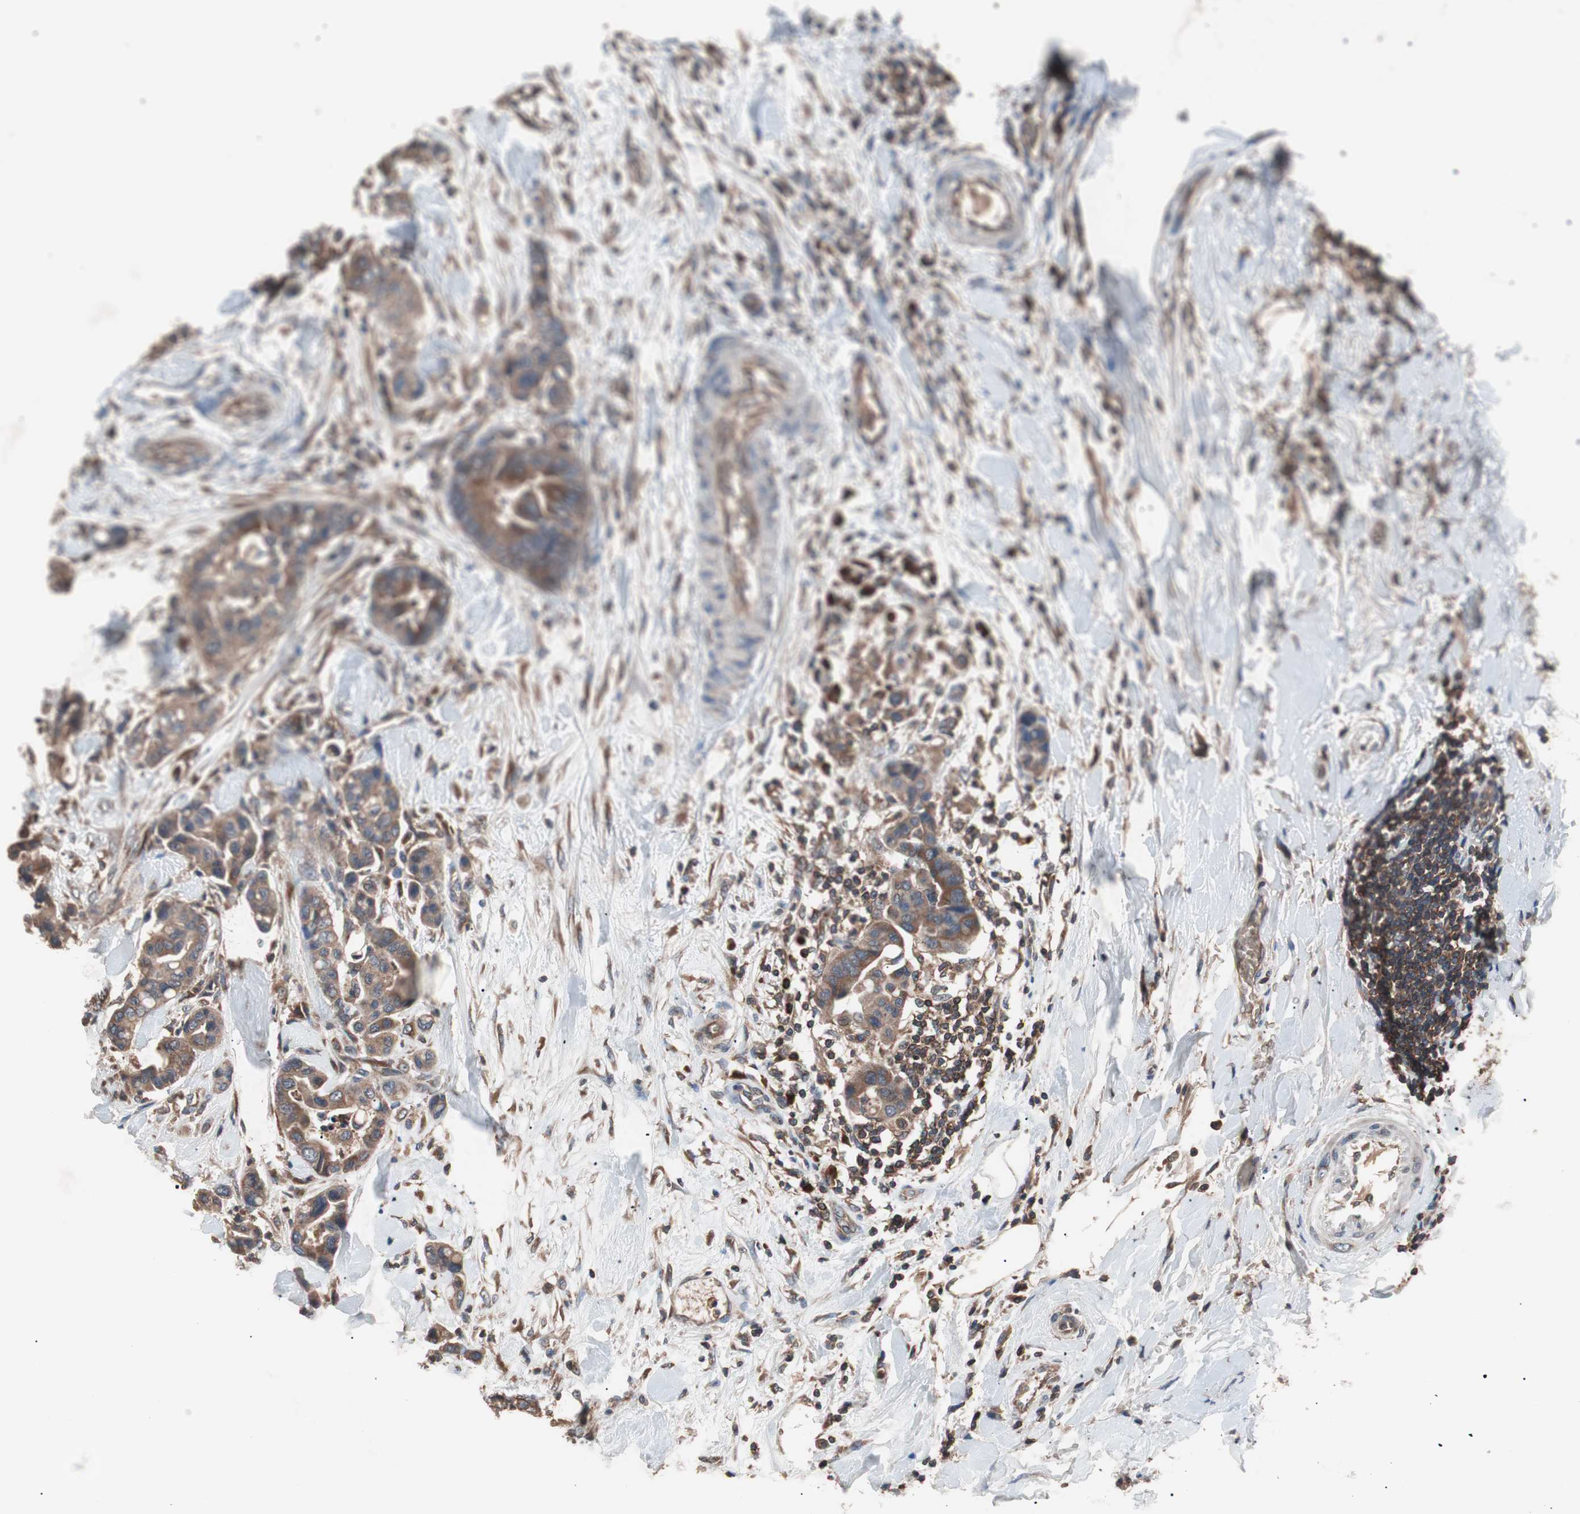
{"staining": {"intensity": "moderate", "quantity": ">75%", "location": "cytoplasmic/membranous"}, "tissue": "colorectal cancer", "cell_type": "Tumor cells", "image_type": "cancer", "snomed": [{"axis": "morphology", "description": "Normal tissue, NOS"}, {"axis": "morphology", "description": "Adenocarcinoma, NOS"}, {"axis": "topography", "description": "Colon"}], "caption": "Immunohistochemistry (IHC) of colorectal adenocarcinoma displays medium levels of moderate cytoplasmic/membranous staining in about >75% of tumor cells. The staining was performed using DAB (3,3'-diaminobenzidine), with brown indicating positive protein expression. Nuclei are stained blue with hematoxylin.", "gene": "GLYCTK", "patient": {"sex": "male", "age": 82}}